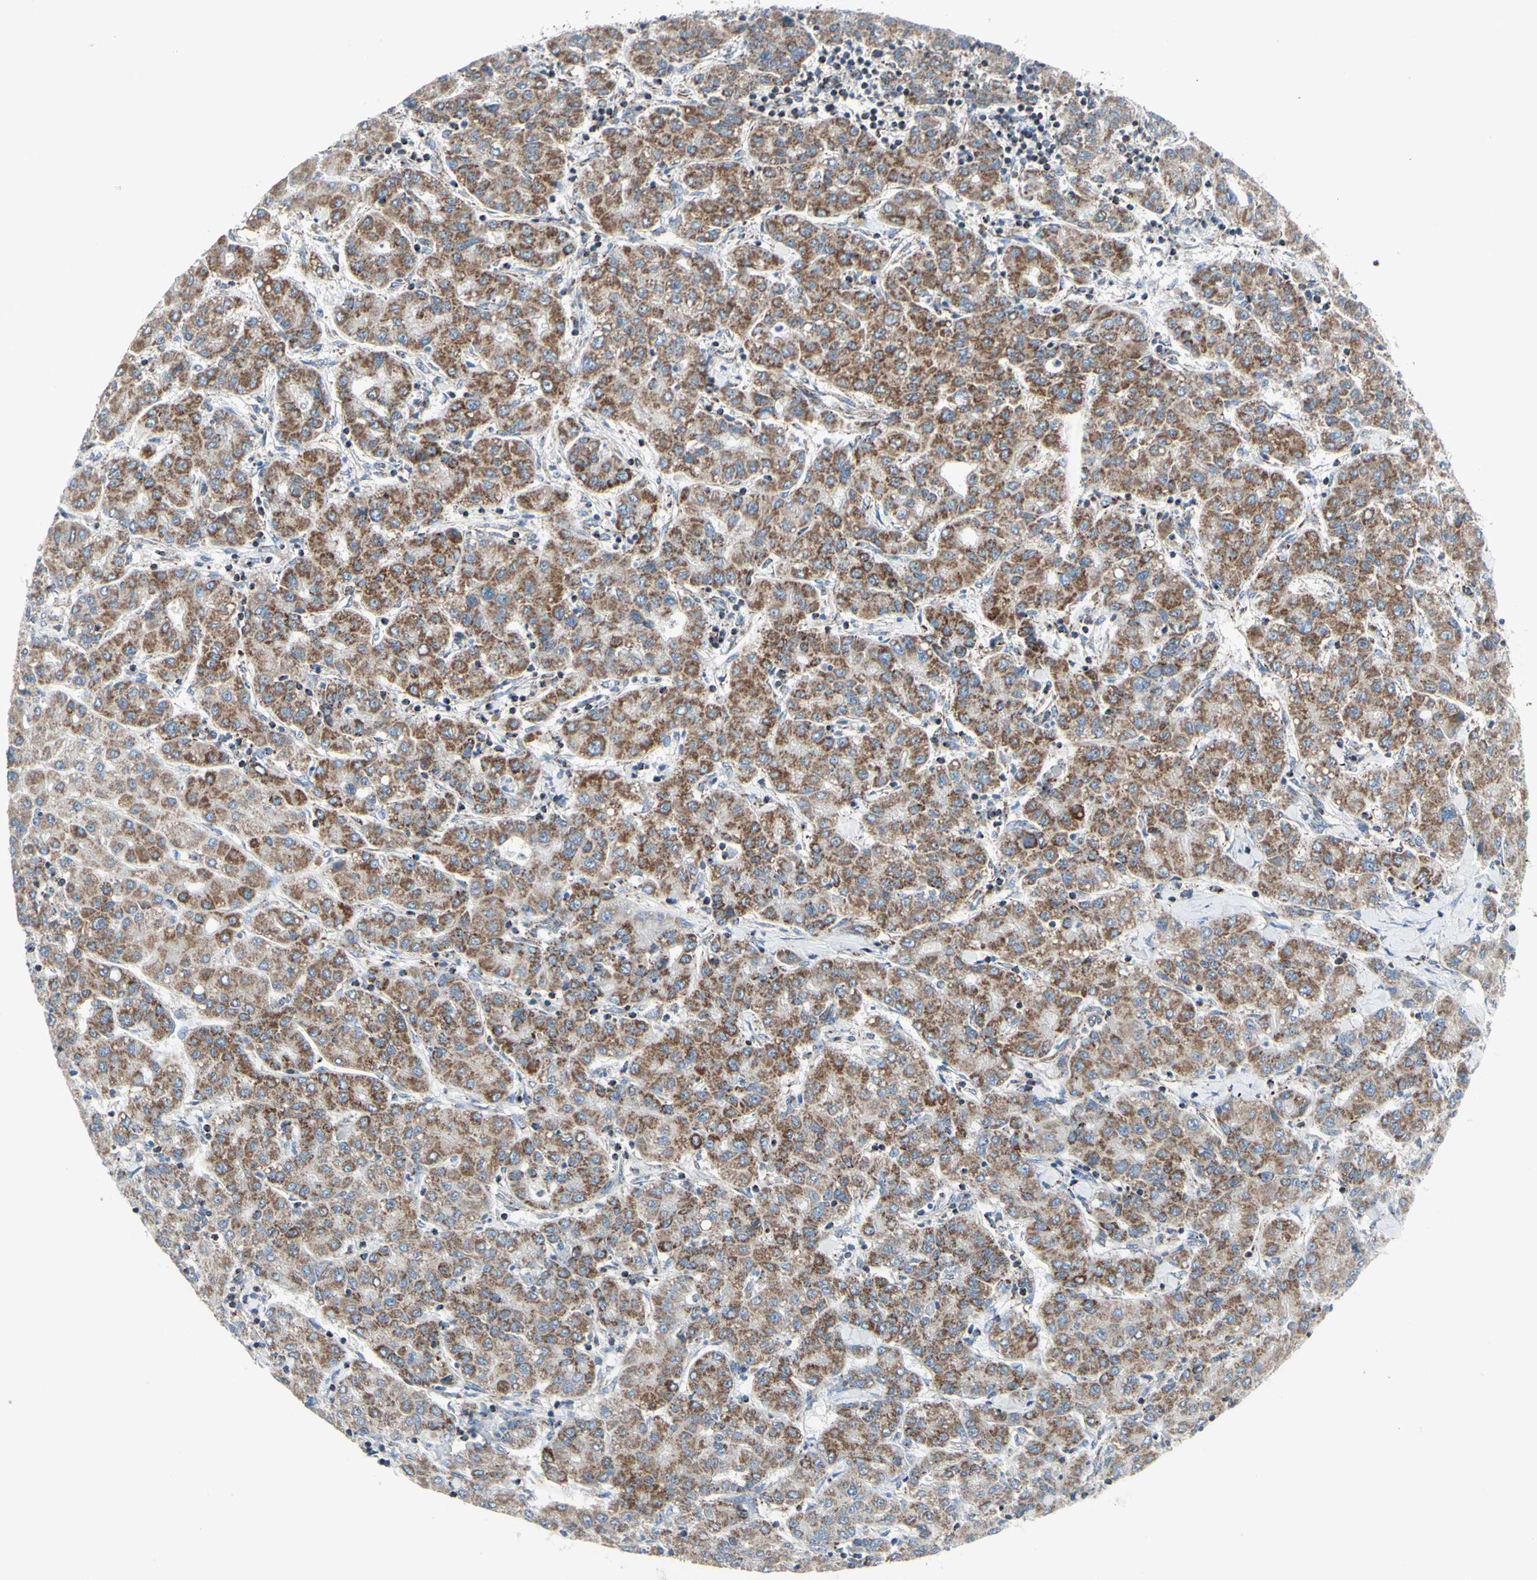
{"staining": {"intensity": "moderate", "quantity": "25%-75%", "location": "cytoplasmic/membranous"}, "tissue": "liver cancer", "cell_type": "Tumor cells", "image_type": "cancer", "snomed": [{"axis": "morphology", "description": "Carcinoma, Hepatocellular, NOS"}, {"axis": "topography", "description": "Liver"}], "caption": "Protein analysis of hepatocellular carcinoma (liver) tissue exhibits moderate cytoplasmic/membranous positivity in about 25%-75% of tumor cells.", "gene": "FAM171B", "patient": {"sex": "male", "age": 65}}